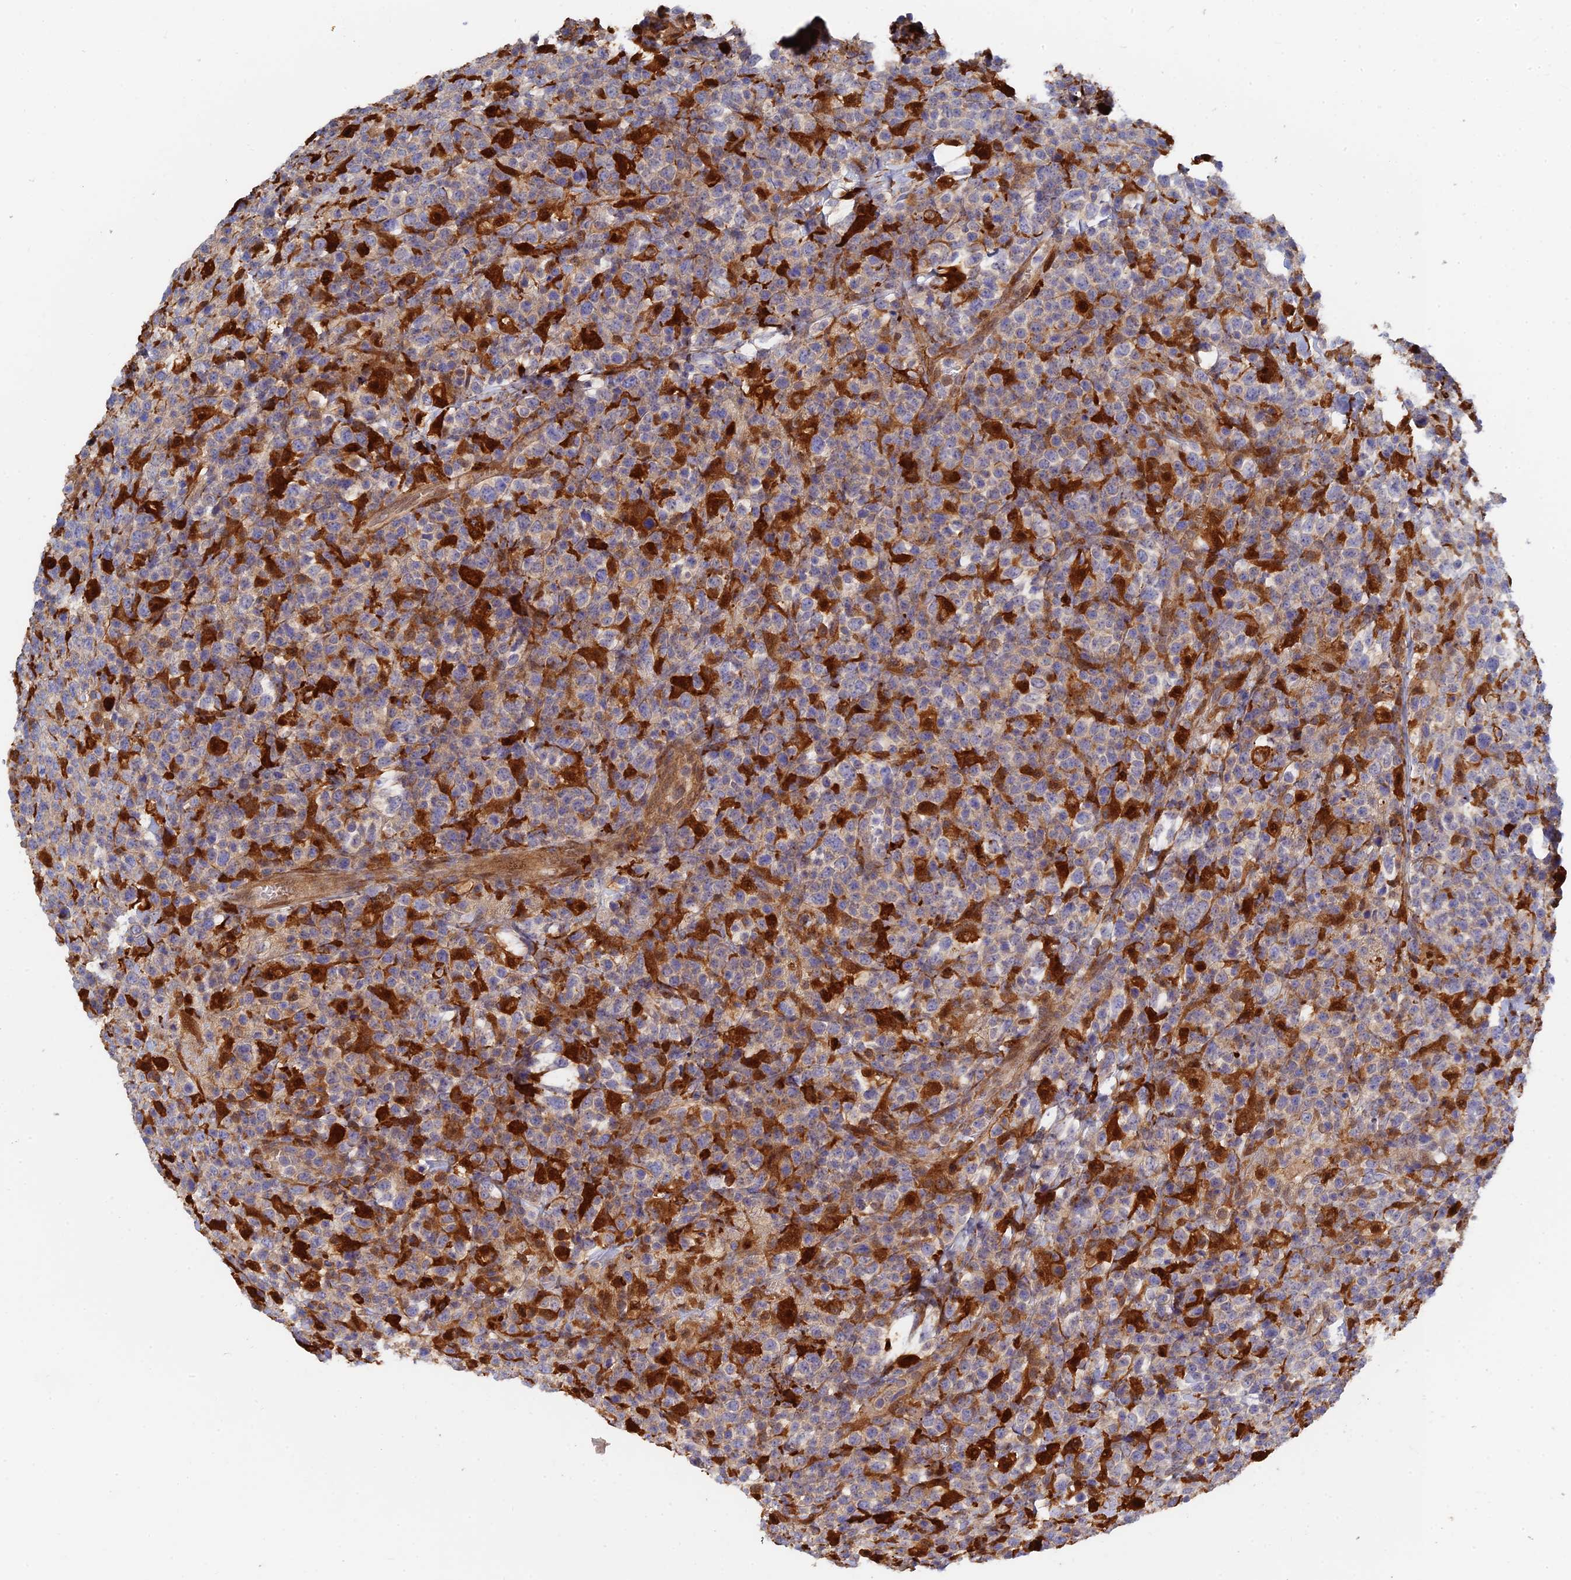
{"staining": {"intensity": "strong", "quantity": "<25%", "location": "cytoplasmic/membranous"}, "tissue": "lymphoma", "cell_type": "Tumor cells", "image_type": "cancer", "snomed": [{"axis": "morphology", "description": "Malignant lymphoma, non-Hodgkin's type, High grade"}, {"axis": "topography", "description": "Colon"}], "caption": "Protein expression analysis of human malignant lymphoma, non-Hodgkin's type (high-grade) reveals strong cytoplasmic/membranous expression in approximately <25% of tumor cells. Using DAB (3,3'-diaminobenzidine) (brown) and hematoxylin (blue) stains, captured at high magnification using brightfield microscopy.", "gene": "SPATA5L1", "patient": {"sex": "female", "age": 53}}